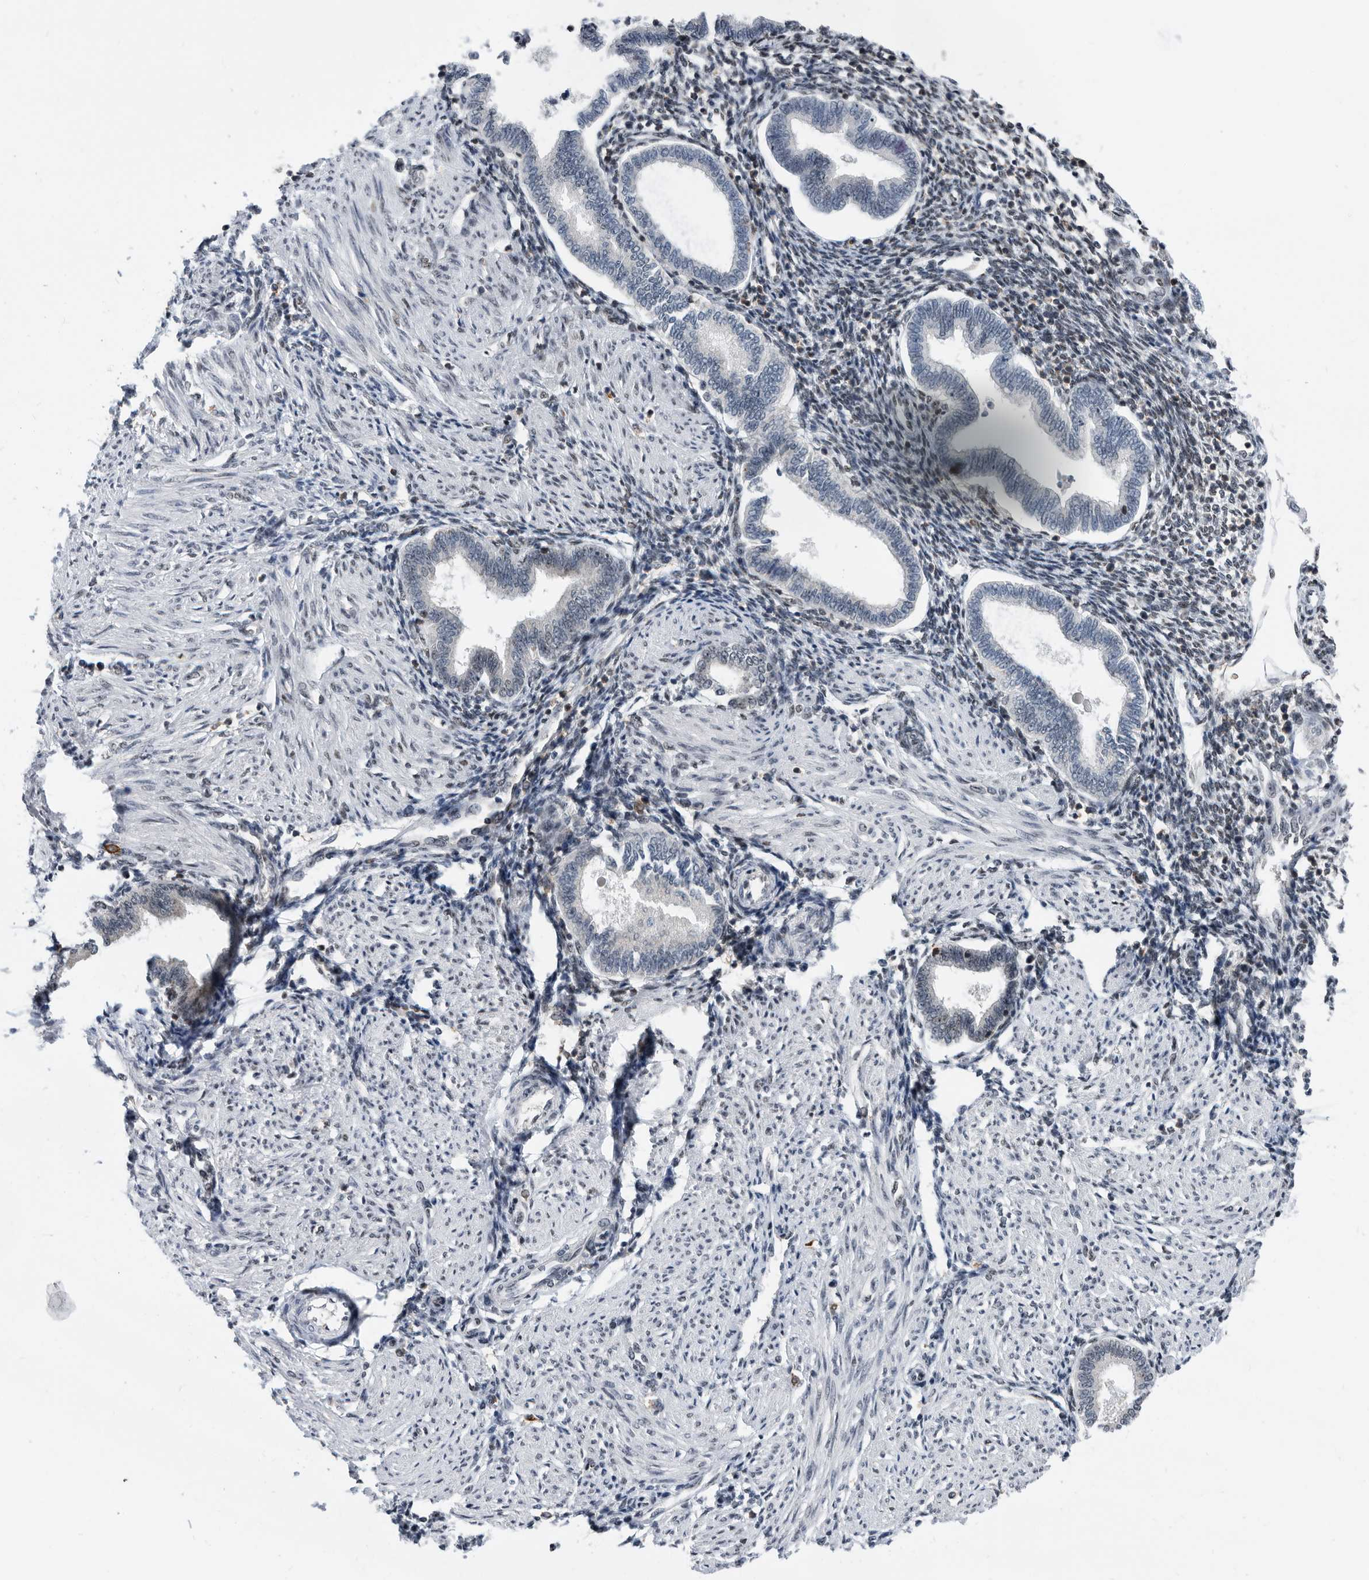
{"staining": {"intensity": "moderate", "quantity": "<25%", "location": "nuclear"}, "tissue": "endometrium", "cell_type": "Cells in endometrial stroma", "image_type": "normal", "snomed": [{"axis": "morphology", "description": "Normal tissue, NOS"}, {"axis": "topography", "description": "Endometrium"}], "caption": "High-power microscopy captured an immunohistochemistry (IHC) histopathology image of unremarkable endometrium, revealing moderate nuclear positivity in approximately <25% of cells in endometrial stroma. The staining is performed using DAB (3,3'-diaminobenzidine) brown chromogen to label protein expression. The nuclei are counter-stained blue using hematoxylin.", "gene": "ZNF260", "patient": {"sex": "female", "age": 53}}